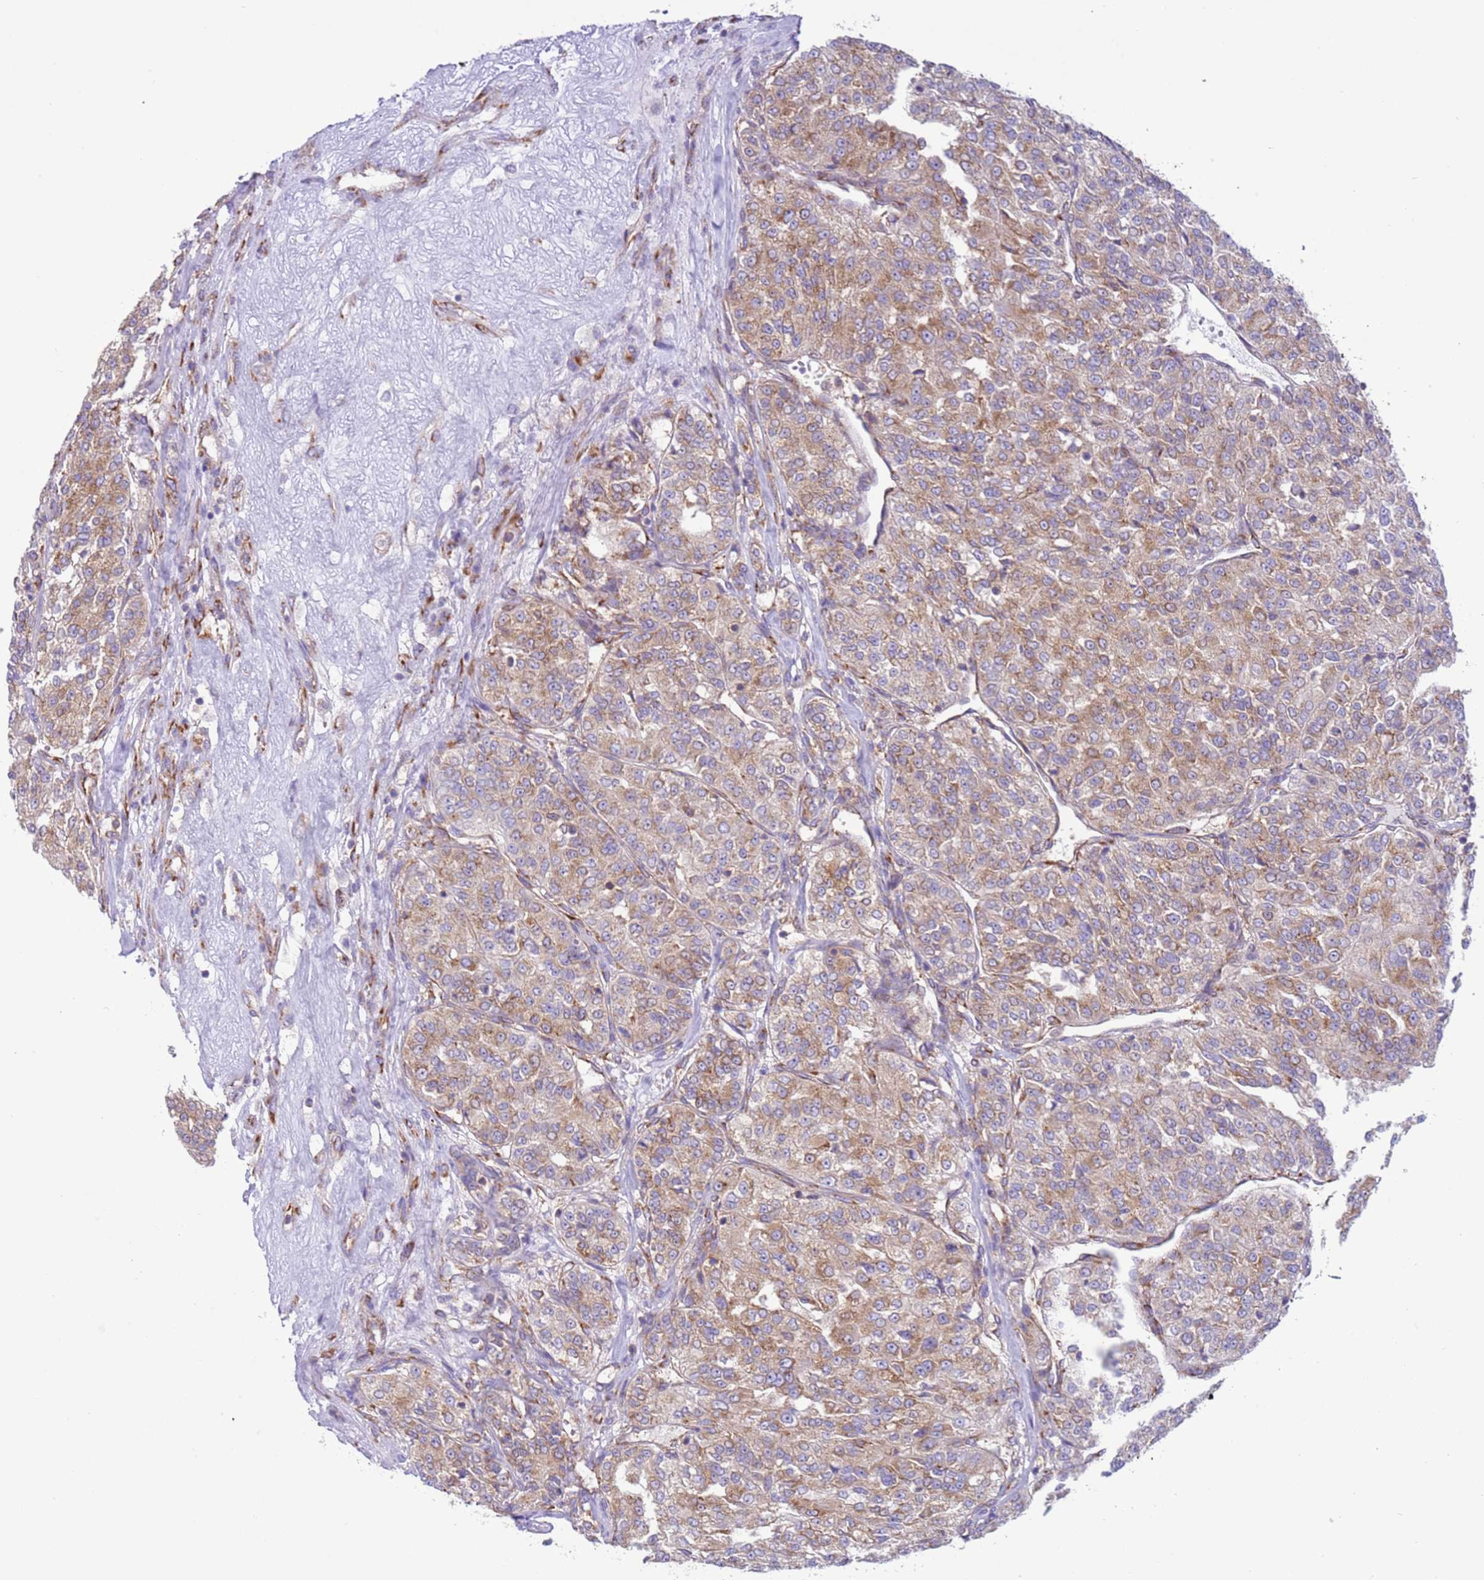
{"staining": {"intensity": "moderate", "quantity": ">75%", "location": "cytoplasmic/membranous"}, "tissue": "renal cancer", "cell_type": "Tumor cells", "image_type": "cancer", "snomed": [{"axis": "morphology", "description": "Adenocarcinoma, NOS"}, {"axis": "topography", "description": "Kidney"}], "caption": "Adenocarcinoma (renal) tissue shows moderate cytoplasmic/membranous expression in about >75% of tumor cells The staining is performed using DAB brown chromogen to label protein expression. The nuclei are counter-stained blue using hematoxylin.", "gene": "VARS1", "patient": {"sex": "female", "age": 63}}